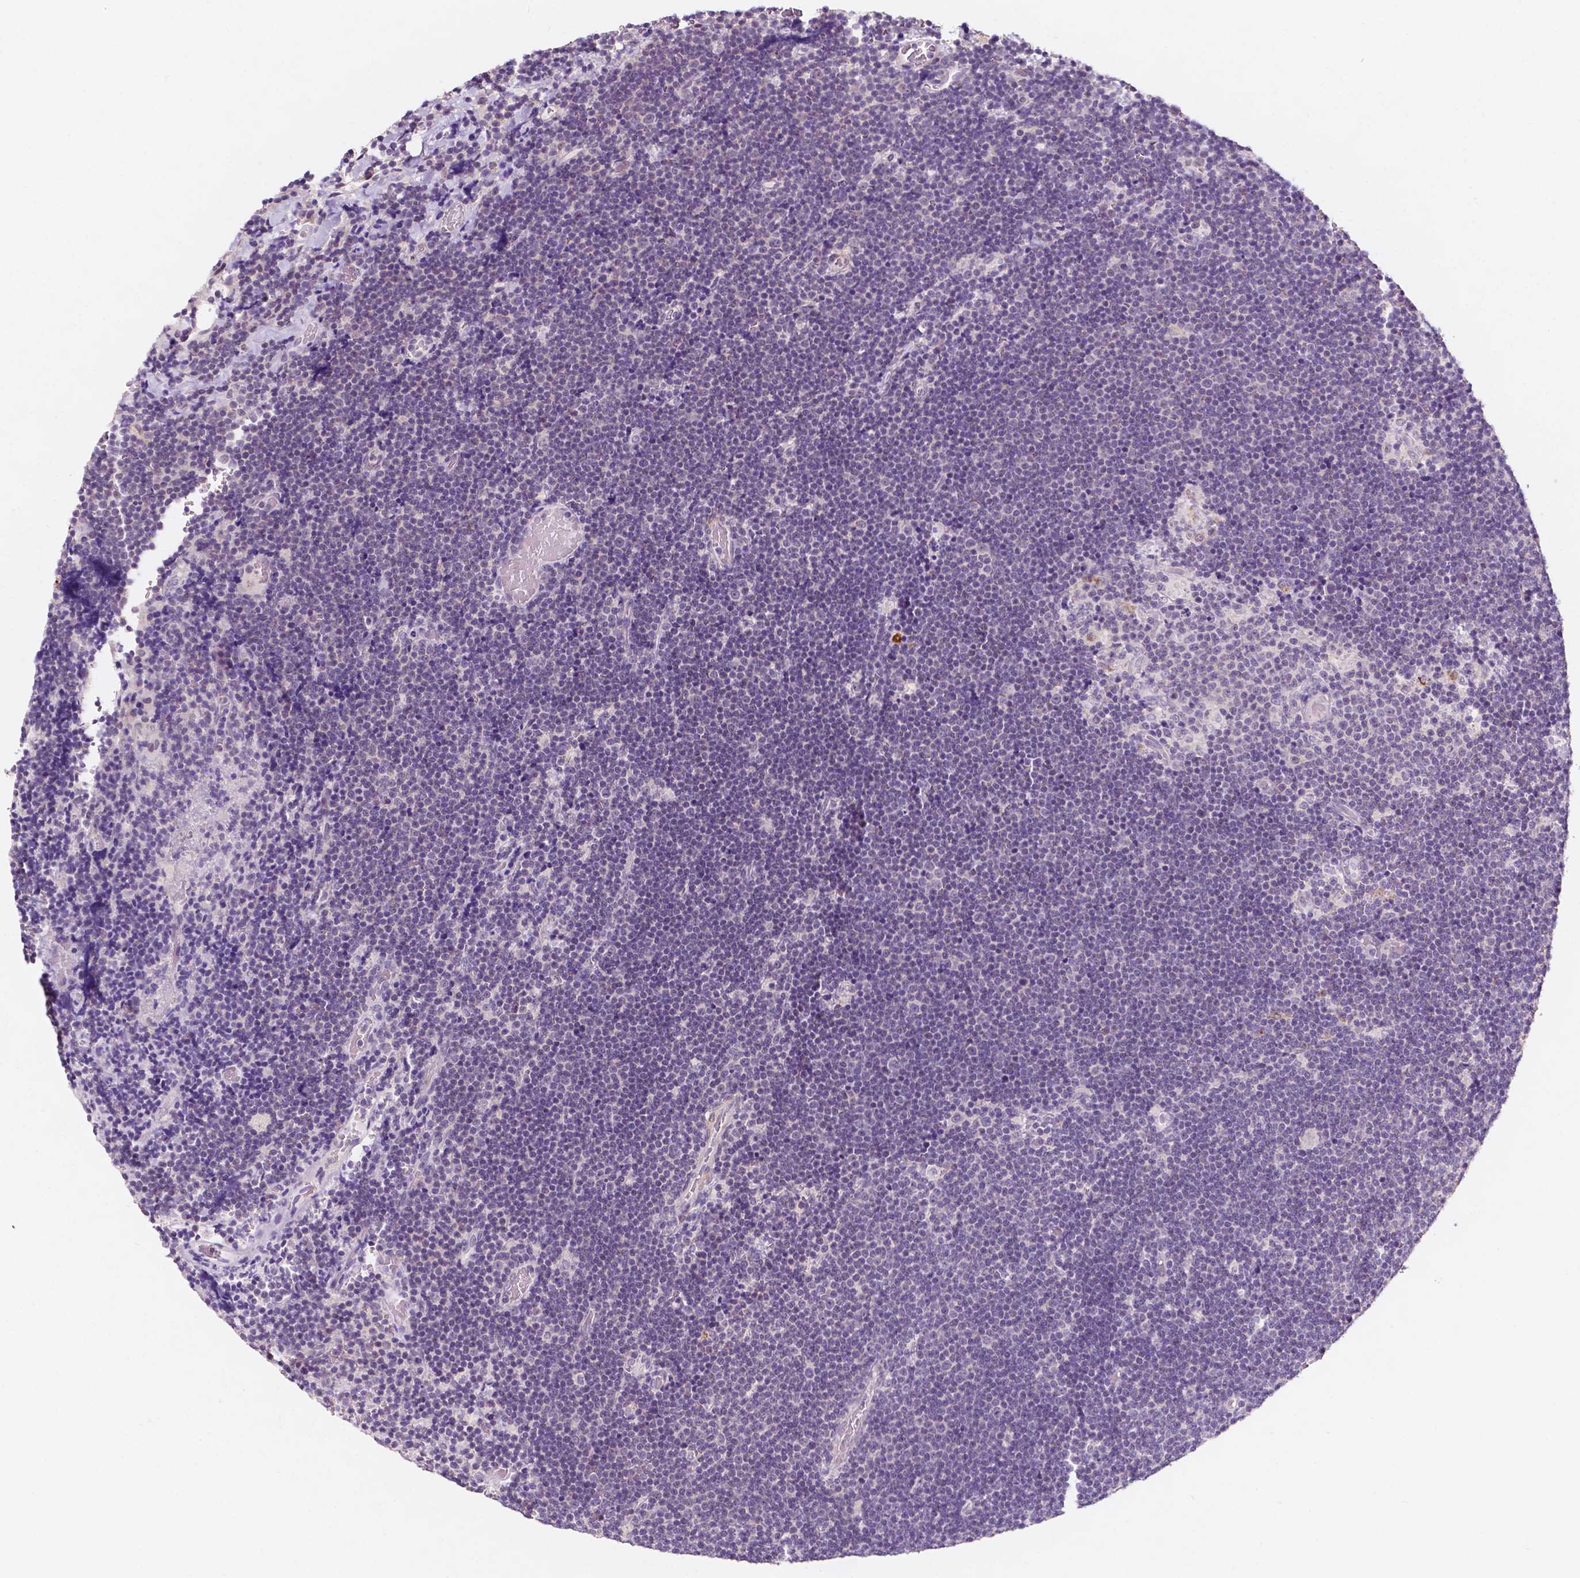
{"staining": {"intensity": "negative", "quantity": "none", "location": "none"}, "tissue": "lymphoma", "cell_type": "Tumor cells", "image_type": "cancer", "snomed": [{"axis": "morphology", "description": "Malignant lymphoma, non-Hodgkin's type, Low grade"}, {"axis": "topography", "description": "Brain"}], "caption": "A micrograph of human low-grade malignant lymphoma, non-Hodgkin's type is negative for staining in tumor cells.", "gene": "SIRT2", "patient": {"sex": "female", "age": 66}}